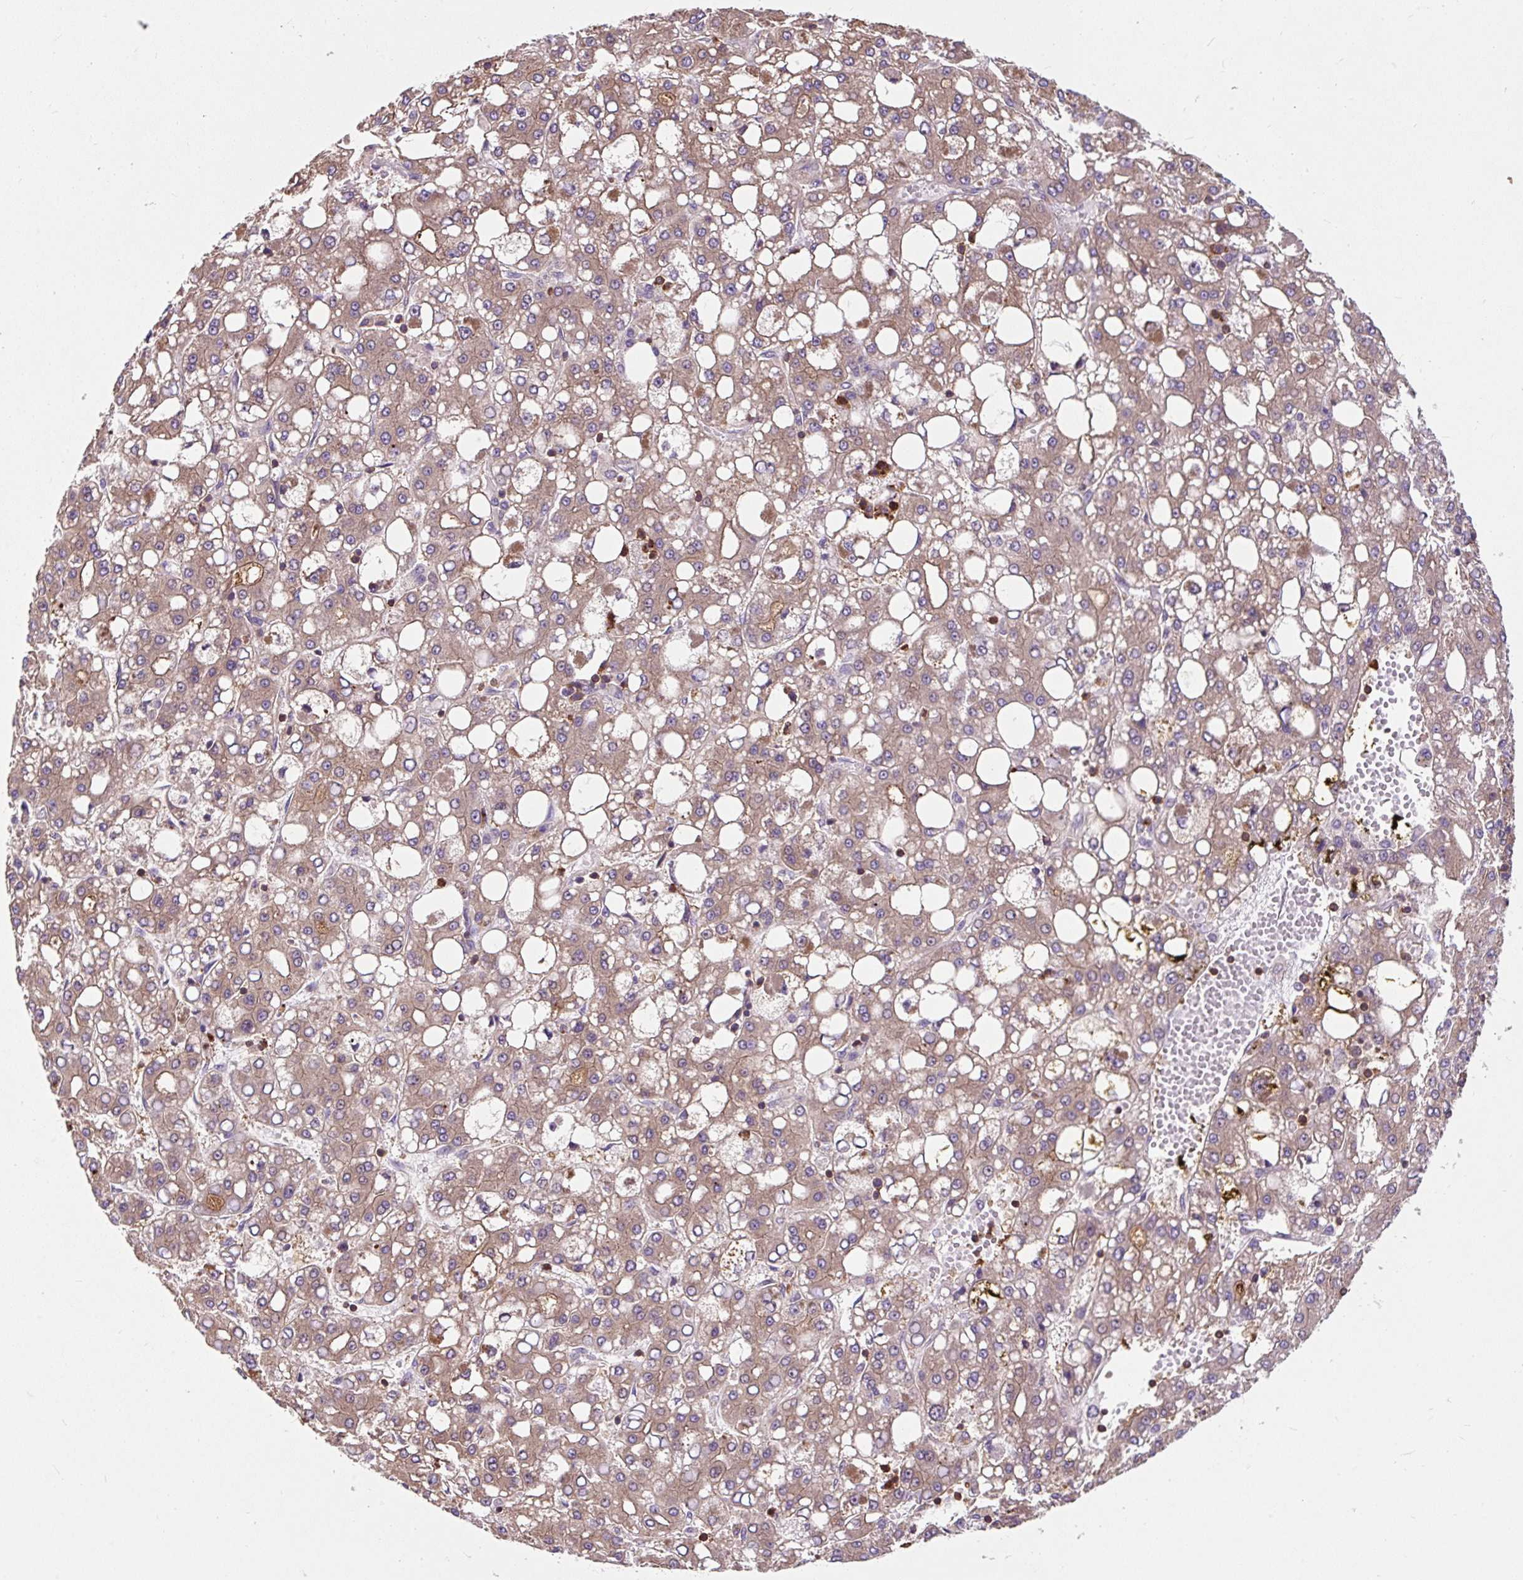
{"staining": {"intensity": "weak", "quantity": ">75%", "location": "cytoplasmic/membranous"}, "tissue": "liver cancer", "cell_type": "Tumor cells", "image_type": "cancer", "snomed": [{"axis": "morphology", "description": "Carcinoma, Hepatocellular, NOS"}, {"axis": "topography", "description": "Liver"}], "caption": "A brown stain highlights weak cytoplasmic/membranous staining of a protein in hepatocellular carcinoma (liver) tumor cells.", "gene": "CISD3", "patient": {"sex": "male", "age": 65}}